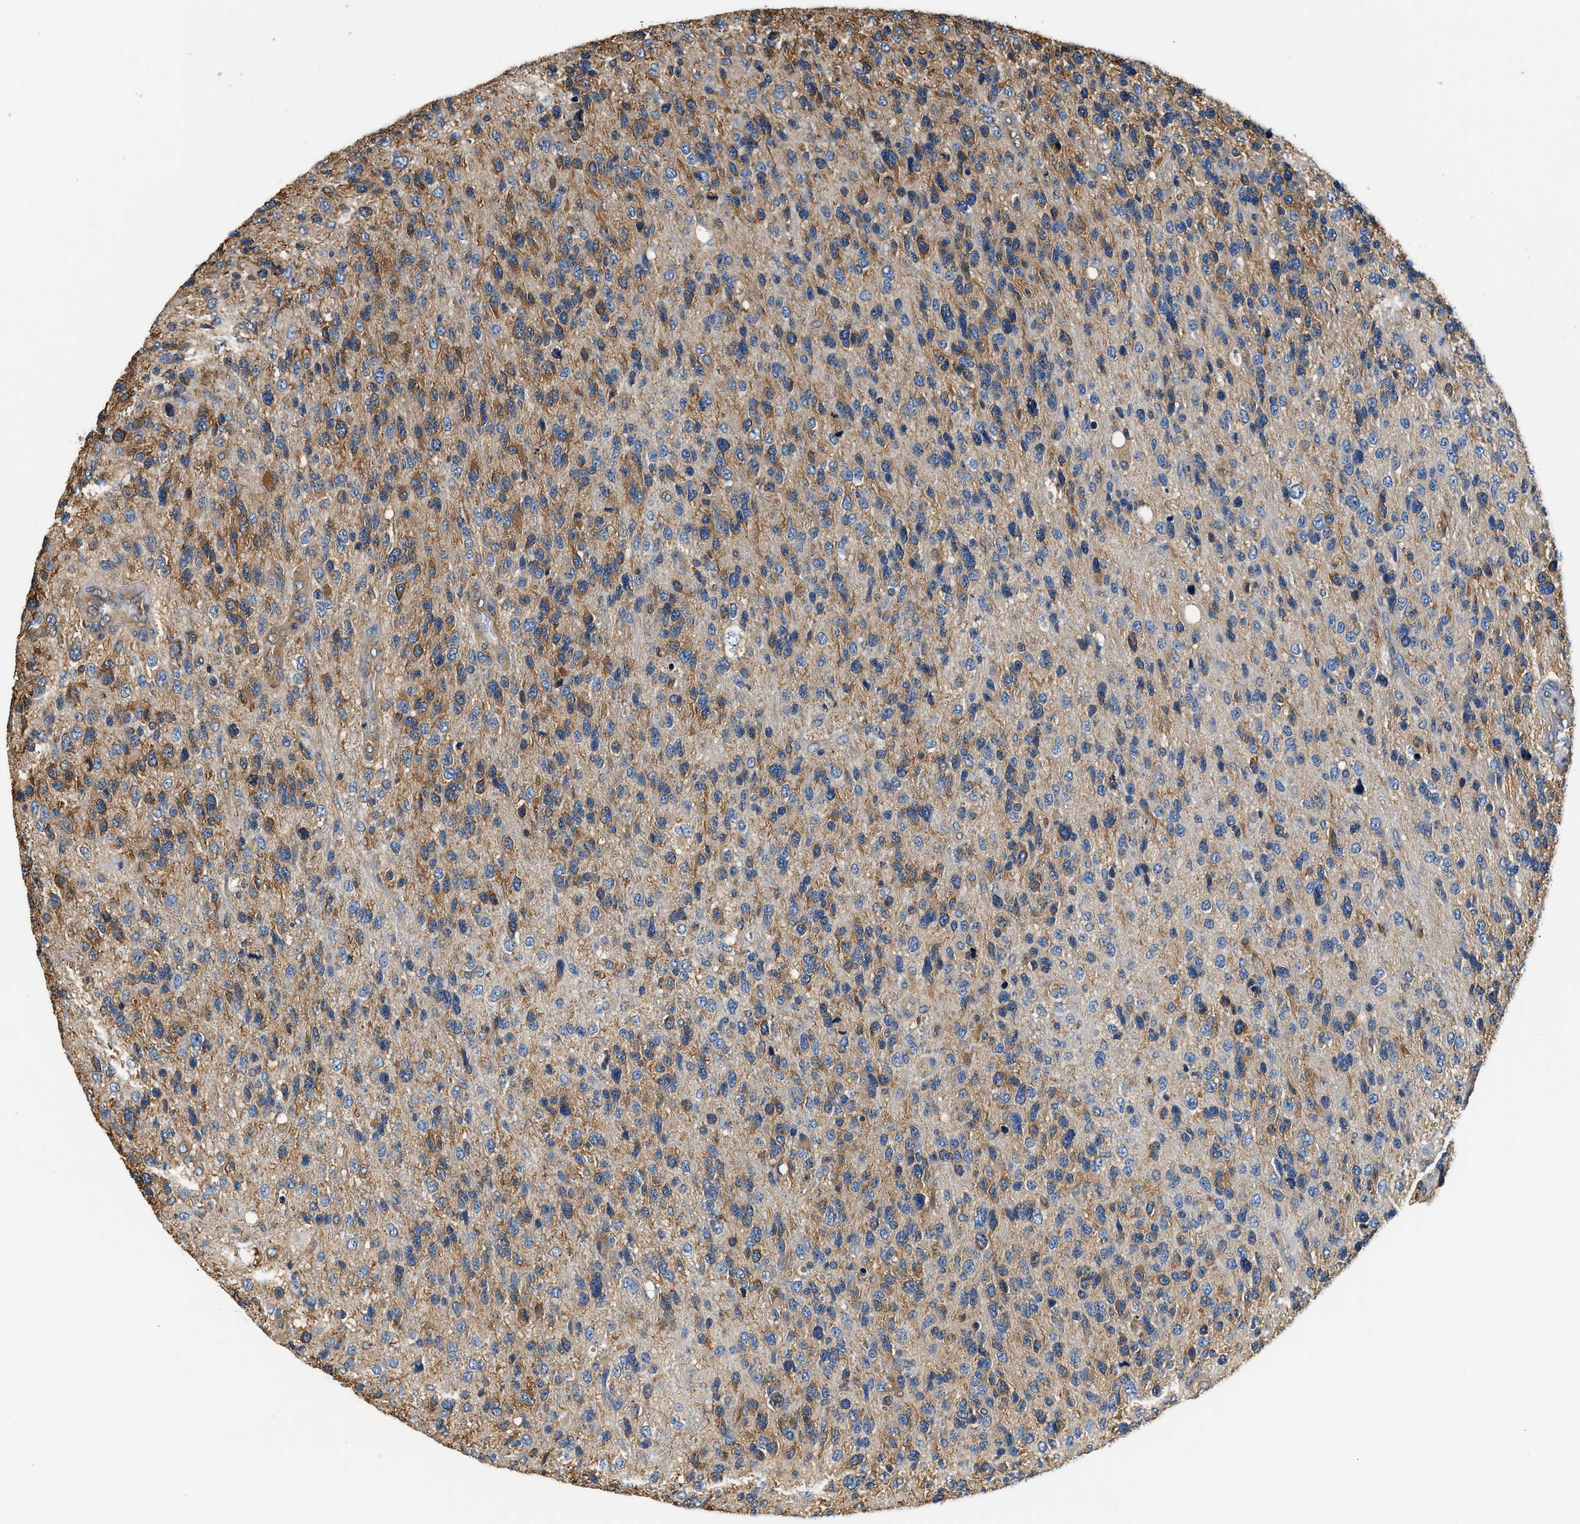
{"staining": {"intensity": "moderate", "quantity": "25%-75%", "location": "cytoplasmic/membranous"}, "tissue": "glioma", "cell_type": "Tumor cells", "image_type": "cancer", "snomed": [{"axis": "morphology", "description": "Glioma, malignant, High grade"}, {"axis": "topography", "description": "Brain"}], "caption": "Tumor cells show moderate cytoplasmic/membranous positivity in about 25%-75% of cells in malignant high-grade glioma.", "gene": "PPP2R1B", "patient": {"sex": "female", "age": 58}}